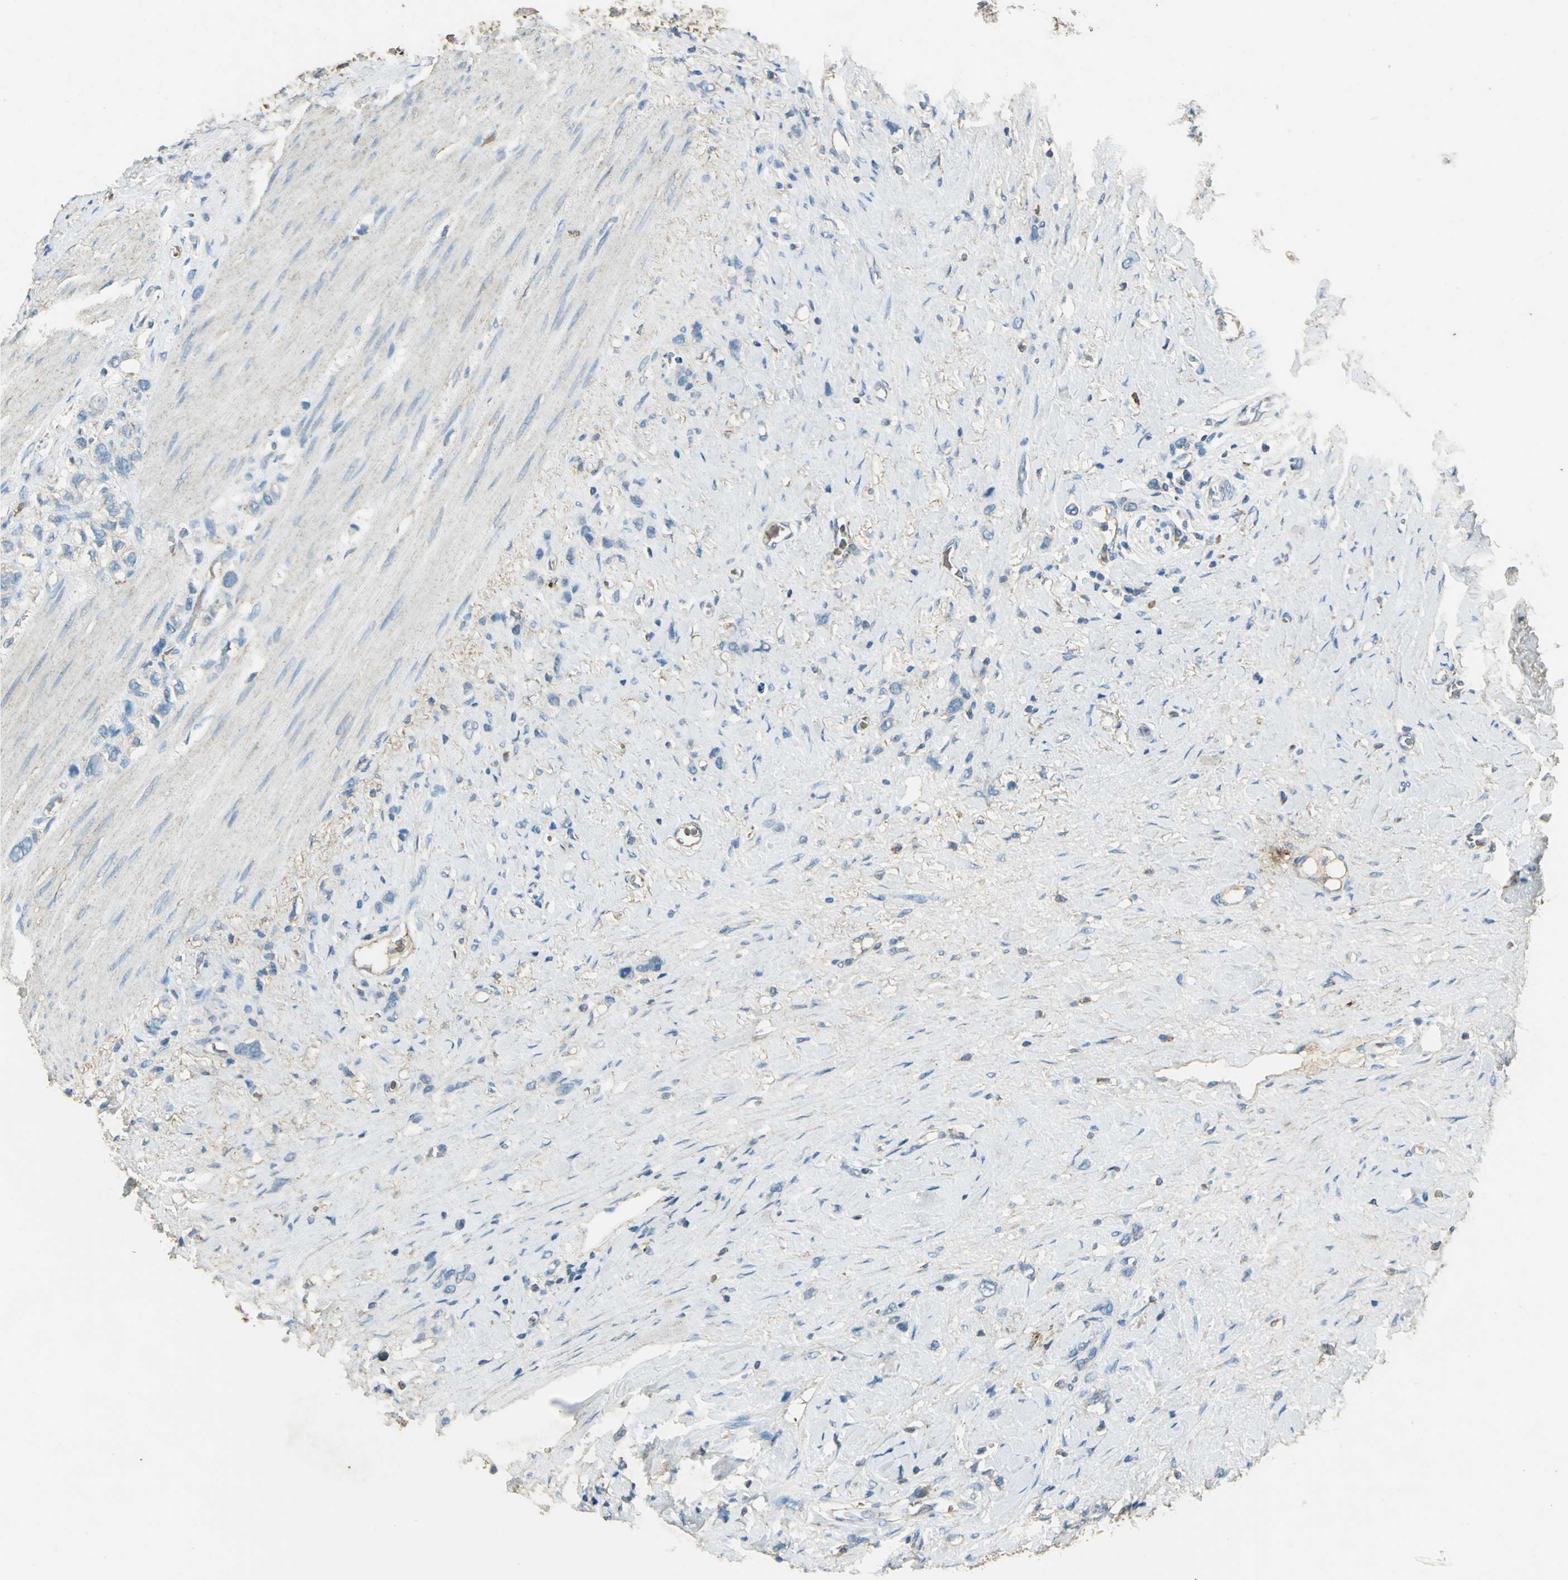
{"staining": {"intensity": "negative", "quantity": "none", "location": "none"}, "tissue": "stomach cancer", "cell_type": "Tumor cells", "image_type": "cancer", "snomed": [{"axis": "morphology", "description": "Normal tissue, NOS"}, {"axis": "morphology", "description": "Adenocarcinoma, NOS"}, {"axis": "morphology", "description": "Adenocarcinoma, High grade"}, {"axis": "topography", "description": "Stomach, upper"}, {"axis": "topography", "description": "Stomach"}], "caption": "Stomach adenocarcinoma was stained to show a protein in brown. There is no significant expression in tumor cells.", "gene": "TRAPPC2", "patient": {"sex": "female", "age": 65}}